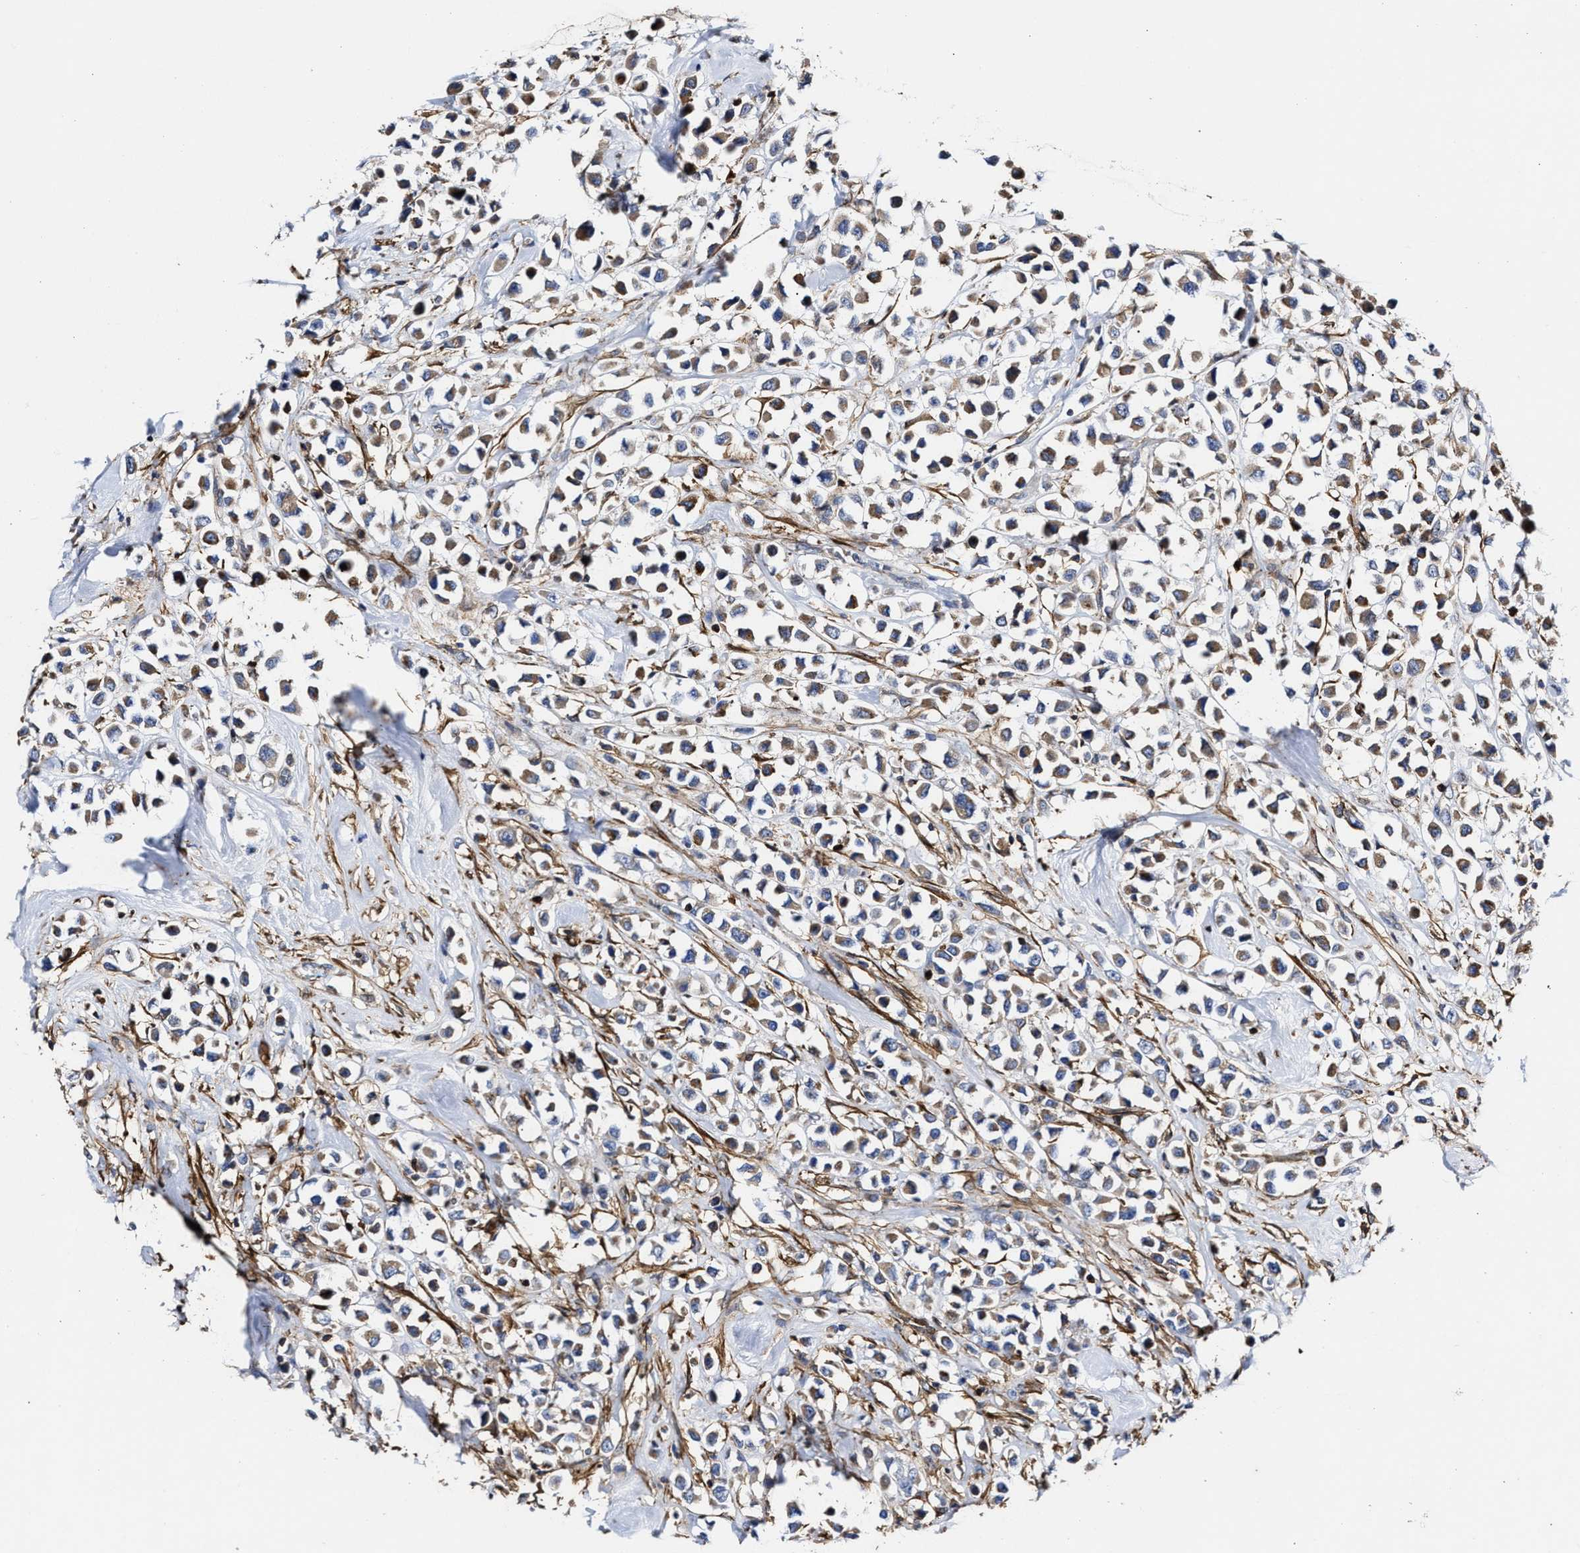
{"staining": {"intensity": "weak", "quantity": ">75%", "location": "cytoplasmic/membranous"}, "tissue": "breast cancer", "cell_type": "Tumor cells", "image_type": "cancer", "snomed": [{"axis": "morphology", "description": "Duct carcinoma"}, {"axis": "topography", "description": "Breast"}], "caption": "About >75% of tumor cells in human breast cancer show weak cytoplasmic/membranous protein expression as visualized by brown immunohistochemical staining.", "gene": "HS3ST5", "patient": {"sex": "female", "age": 61}}